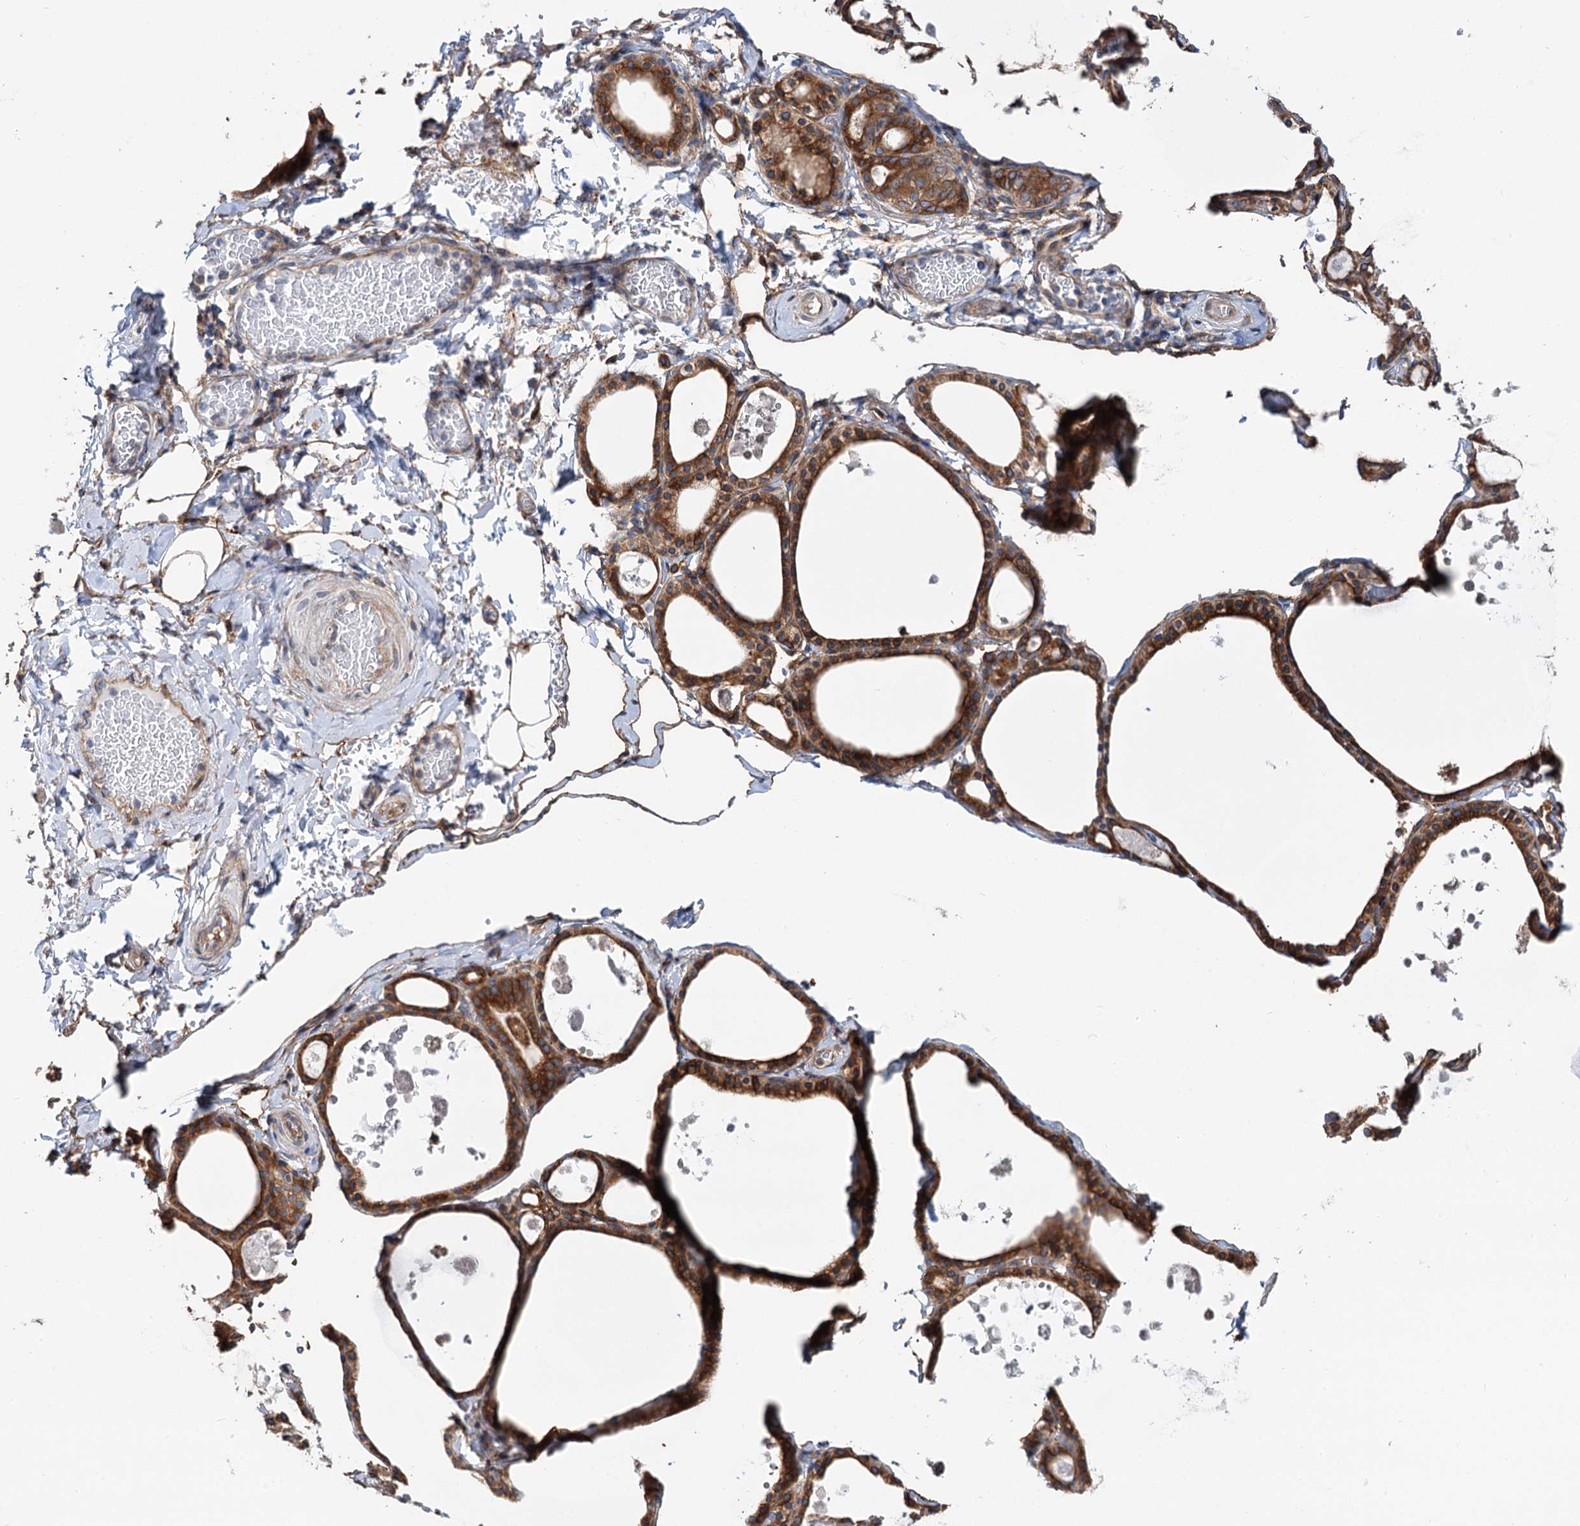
{"staining": {"intensity": "strong", "quantity": ">75%", "location": "cytoplasmic/membranous"}, "tissue": "thyroid gland", "cell_type": "Glandular cells", "image_type": "normal", "snomed": [{"axis": "morphology", "description": "Normal tissue, NOS"}, {"axis": "topography", "description": "Thyroid gland"}], "caption": "Thyroid gland stained with IHC demonstrates strong cytoplasmic/membranous expression in about >75% of glandular cells.", "gene": "PTDSS2", "patient": {"sex": "male", "age": 56}}